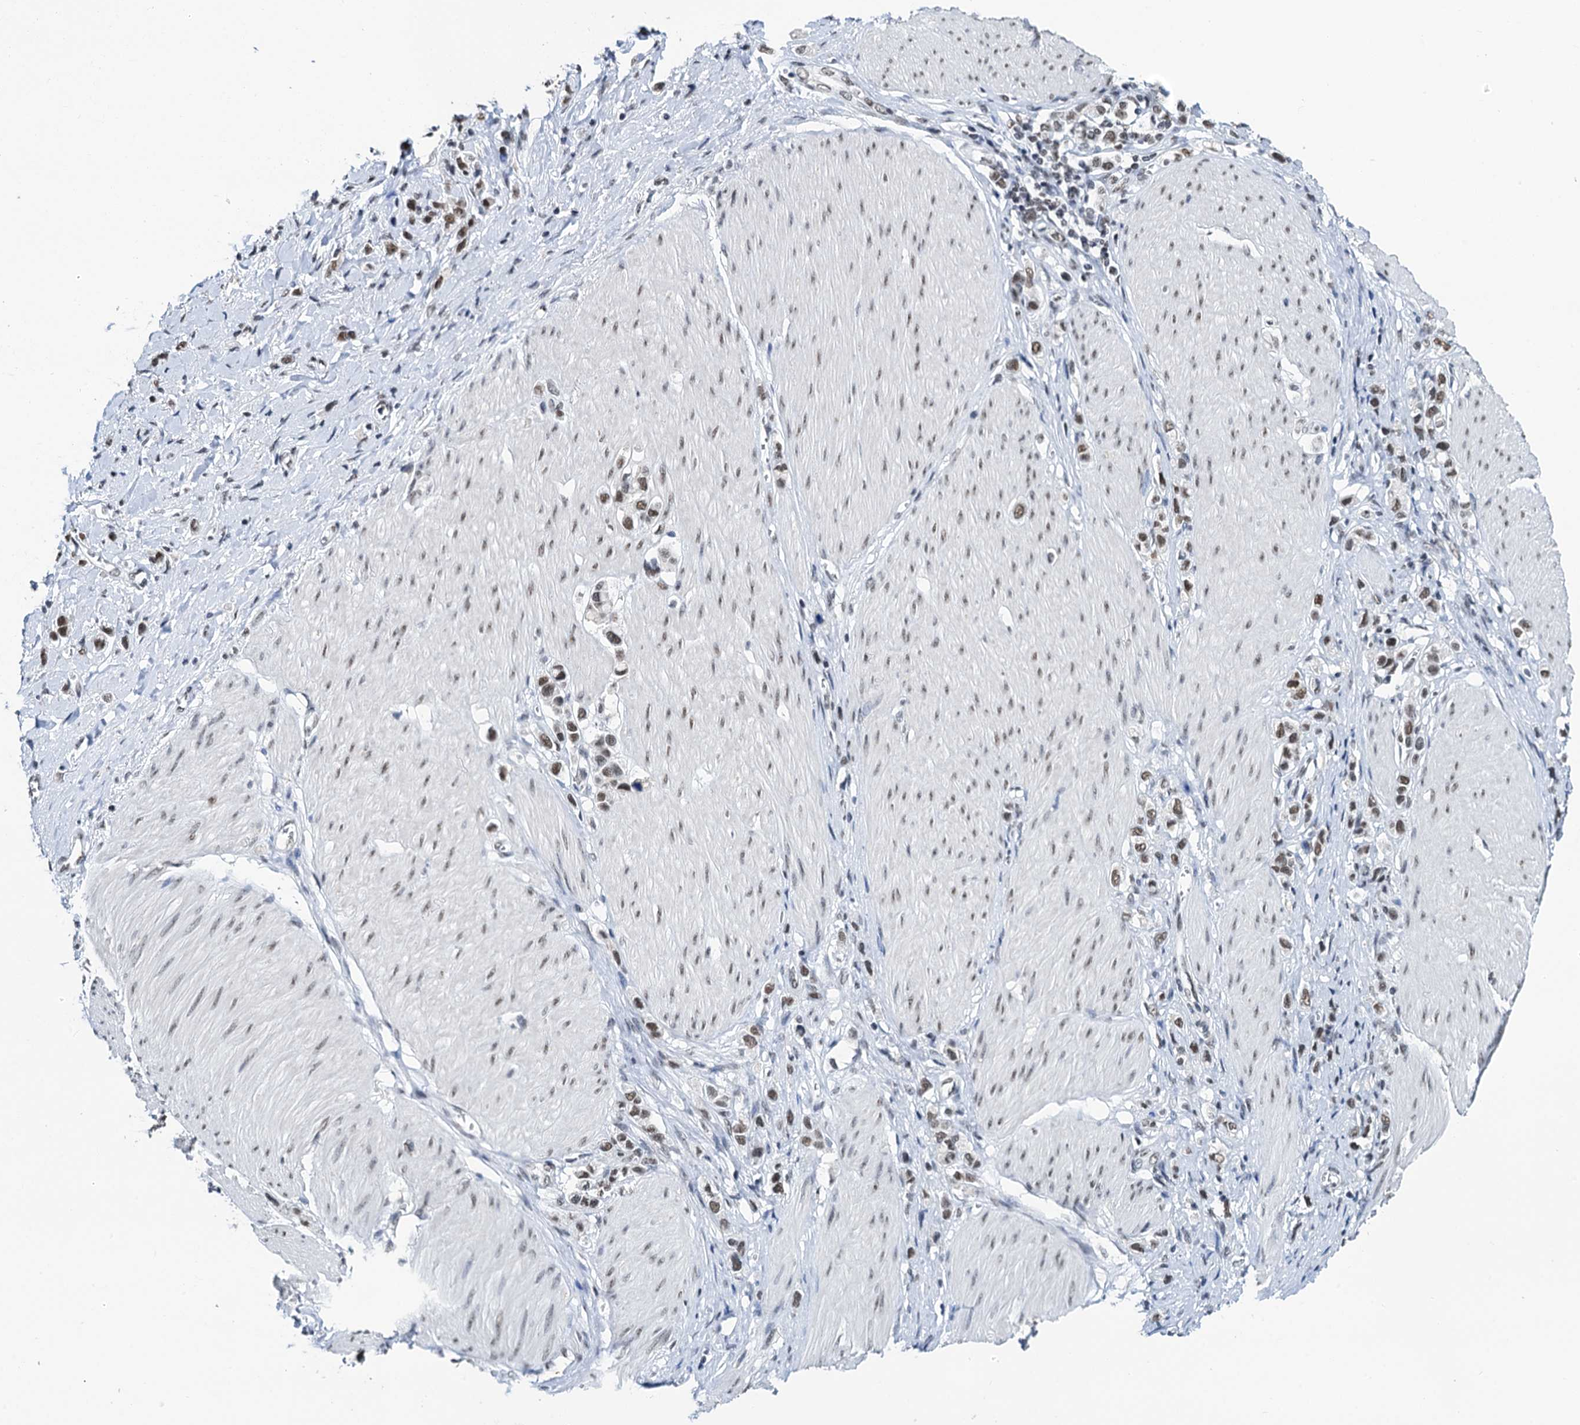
{"staining": {"intensity": "moderate", "quantity": ">75%", "location": "nuclear"}, "tissue": "stomach cancer", "cell_type": "Tumor cells", "image_type": "cancer", "snomed": [{"axis": "morphology", "description": "Normal tissue, NOS"}, {"axis": "morphology", "description": "Adenocarcinoma, NOS"}, {"axis": "topography", "description": "Stomach, upper"}, {"axis": "topography", "description": "Stomach"}], "caption": "A brown stain highlights moderate nuclear expression of a protein in stomach cancer tumor cells.", "gene": "SLTM", "patient": {"sex": "female", "age": 65}}